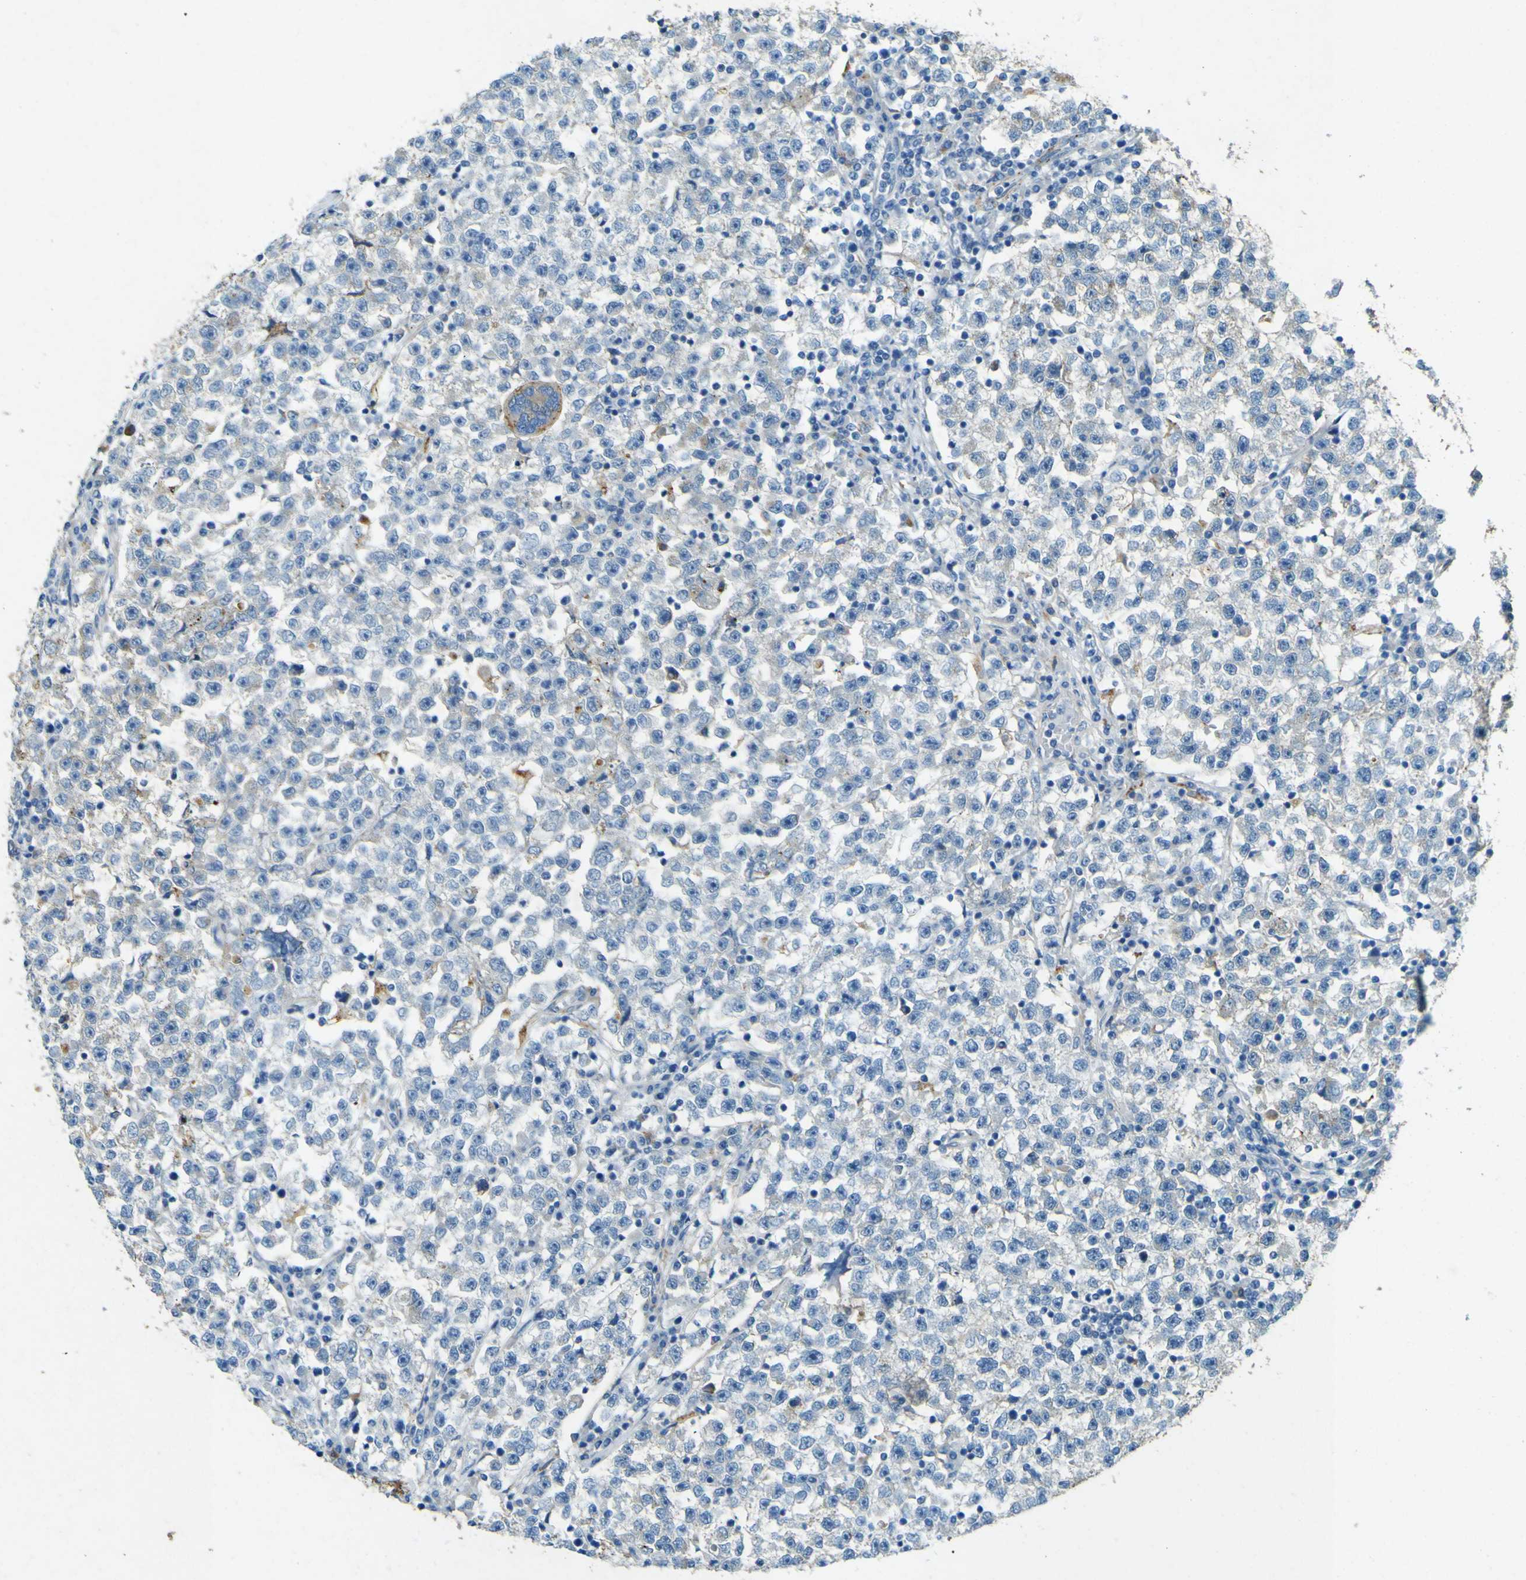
{"staining": {"intensity": "negative", "quantity": "none", "location": "none"}, "tissue": "testis cancer", "cell_type": "Tumor cells", "image_type": "cancer", "snomed": [{"axis": "morphology", "description": "Seminoma, NOS"}, {"axis": "topography", "description": "Testis"}], "caption": "DAB immunohistochemical staining of human seminoma (testis) reveals no significant positivity in tumor cells. (IHC, brightfield microscopy, high magnification).", "gene": "PDE9A", "patient": {"sex": "male", "age": 22}}